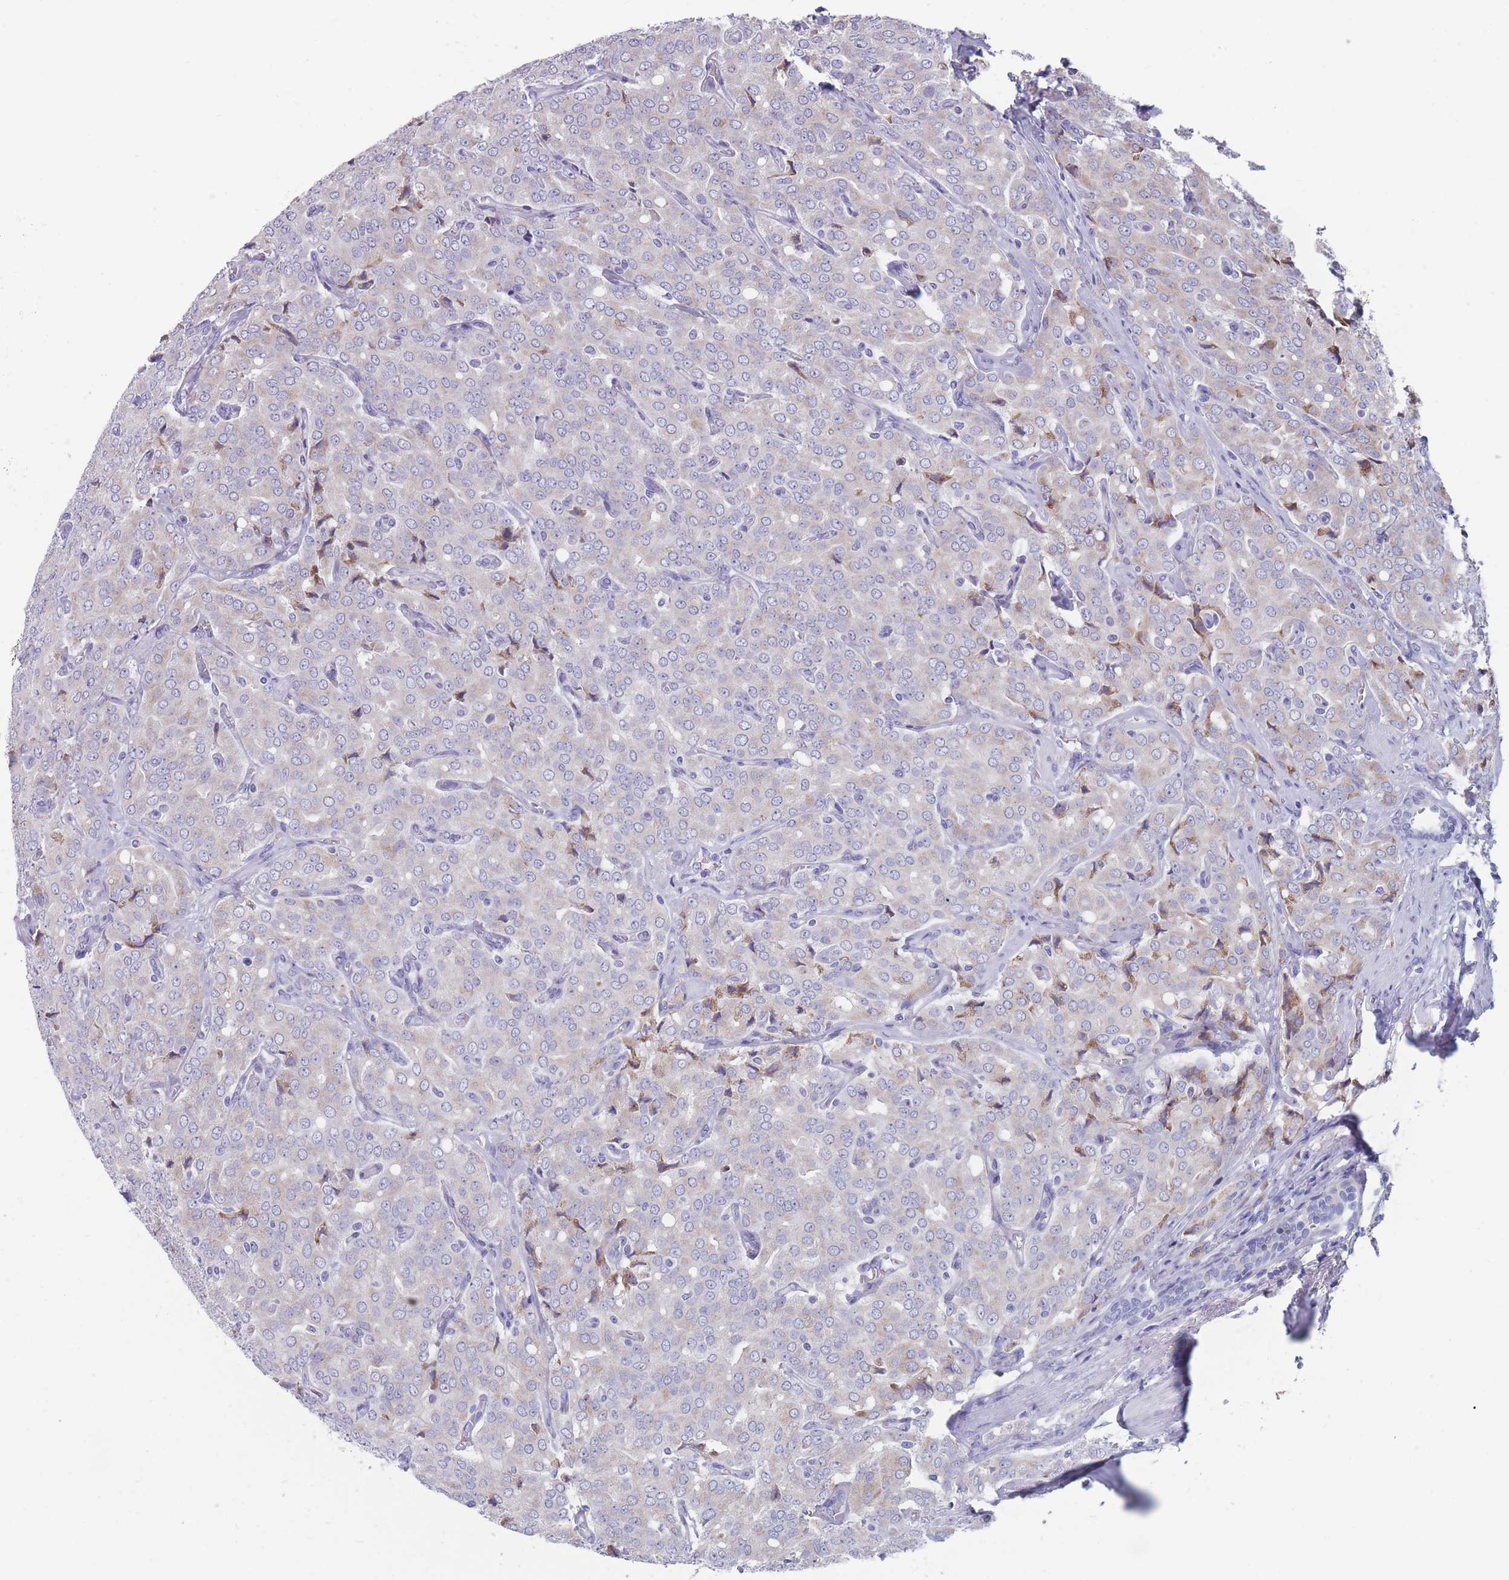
{"staining": {"intensity": "weak", "quantity": "<25%", "location": "cytoplasmic/membranous"}, "tissue": "prostate cancer", "cell_type": "Tumor cells", "image_type": "cancer", "snomed": [{"axis": "morphology", "description": "Adenocarcinoma, High grade"}, {"axis": "topography", "description": "Prostate"}], "caption": "There is no significant expression in tumor cells of prostate adenocarcinoma (high-grade).", "gene": "ST8SIA5", "patient": {"sex": "male", "age": 68}}